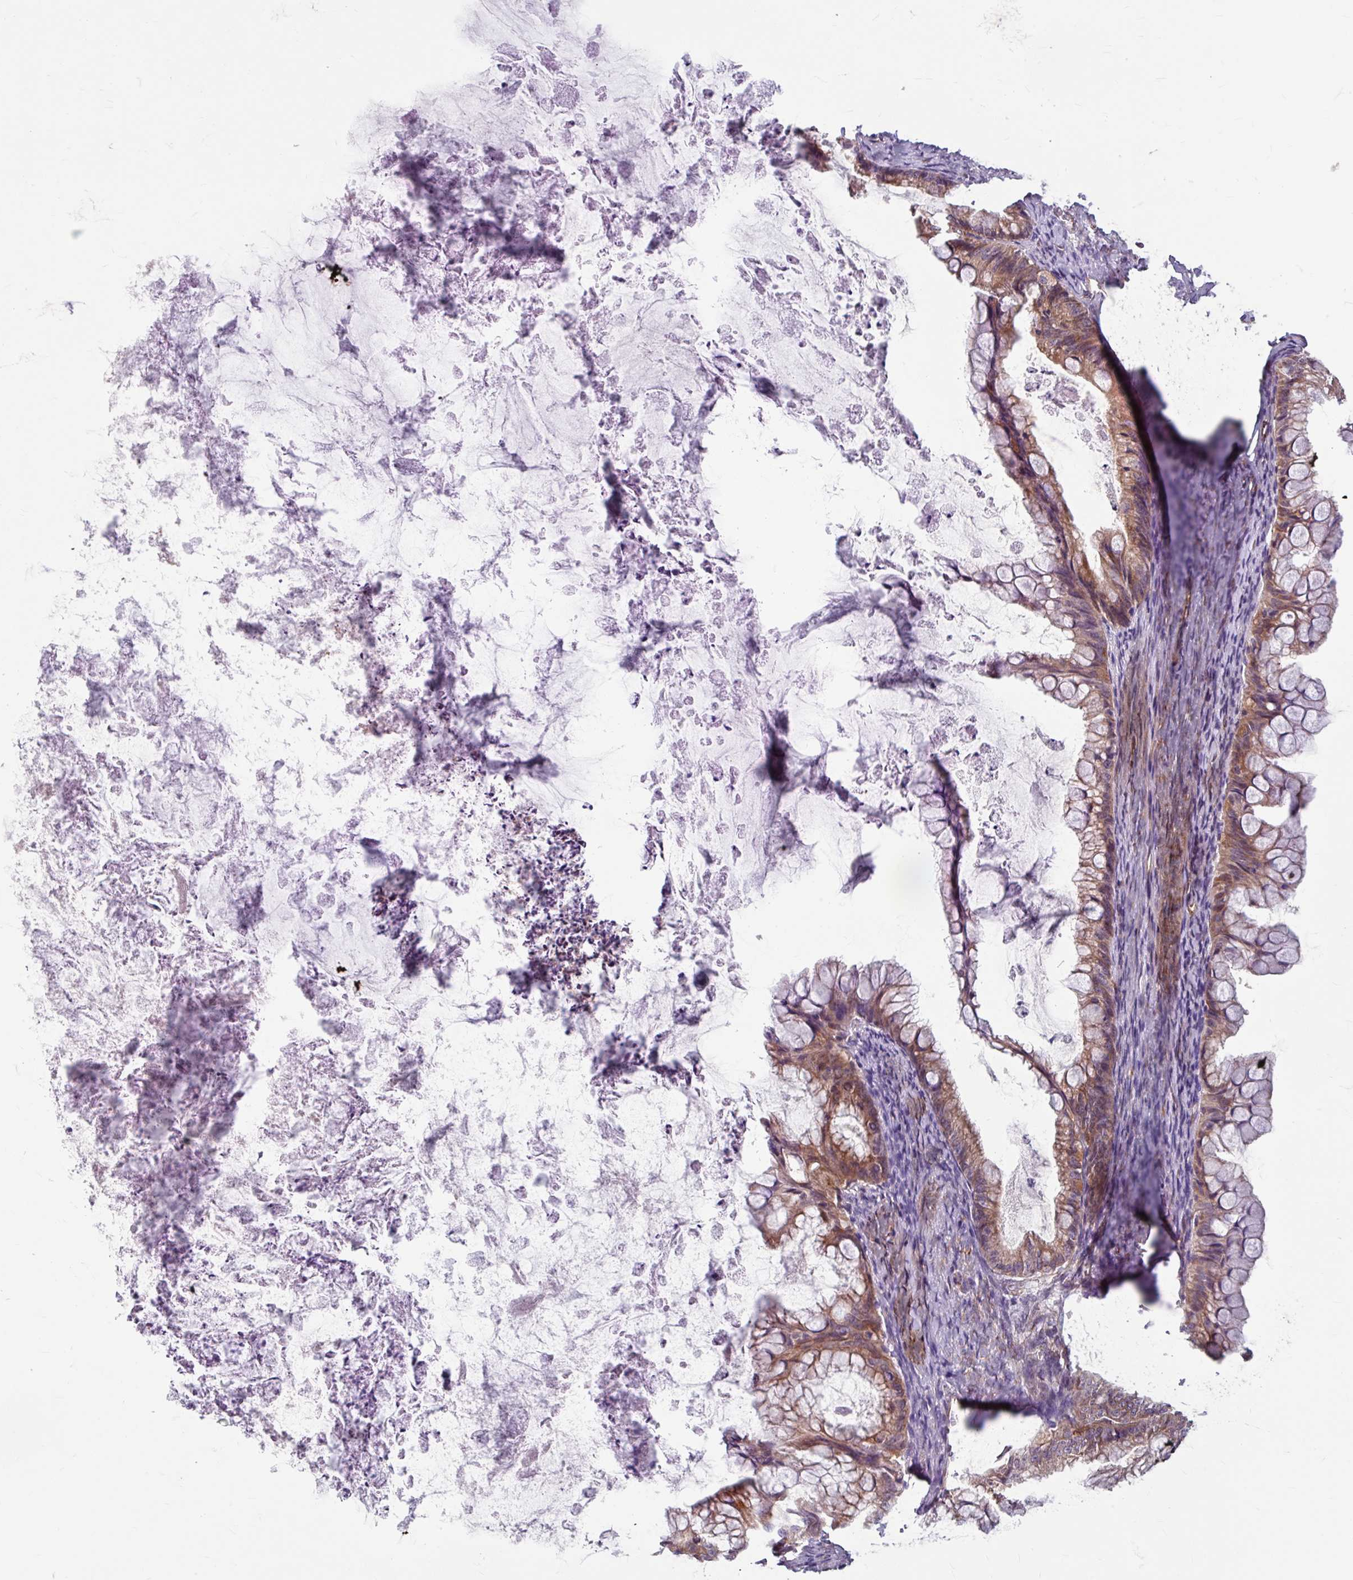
{"staining": {"intensity": "weak", "quantity": ">75%", "location": "cytoplasmic/membranous"}, "tissue": "ovarian cancer", "cell_type": "Tumor cells", "image_type": "cancer", "snomed": [{"axis": "morphology", "description": "Cystadenocarcinoma, mucinous, NOS"}, {"axis": "topography", "description": "Ovary"}], "caption": "Immunohistochemical staining of ovarian mucinous cystadenocarcinoma demonstrates low levels of weak cytoplasmic/membranous expression in approximately >75% of tumor cells.", "gene": "DAAM2", "patient": {"sex": "female", "age": 35}}